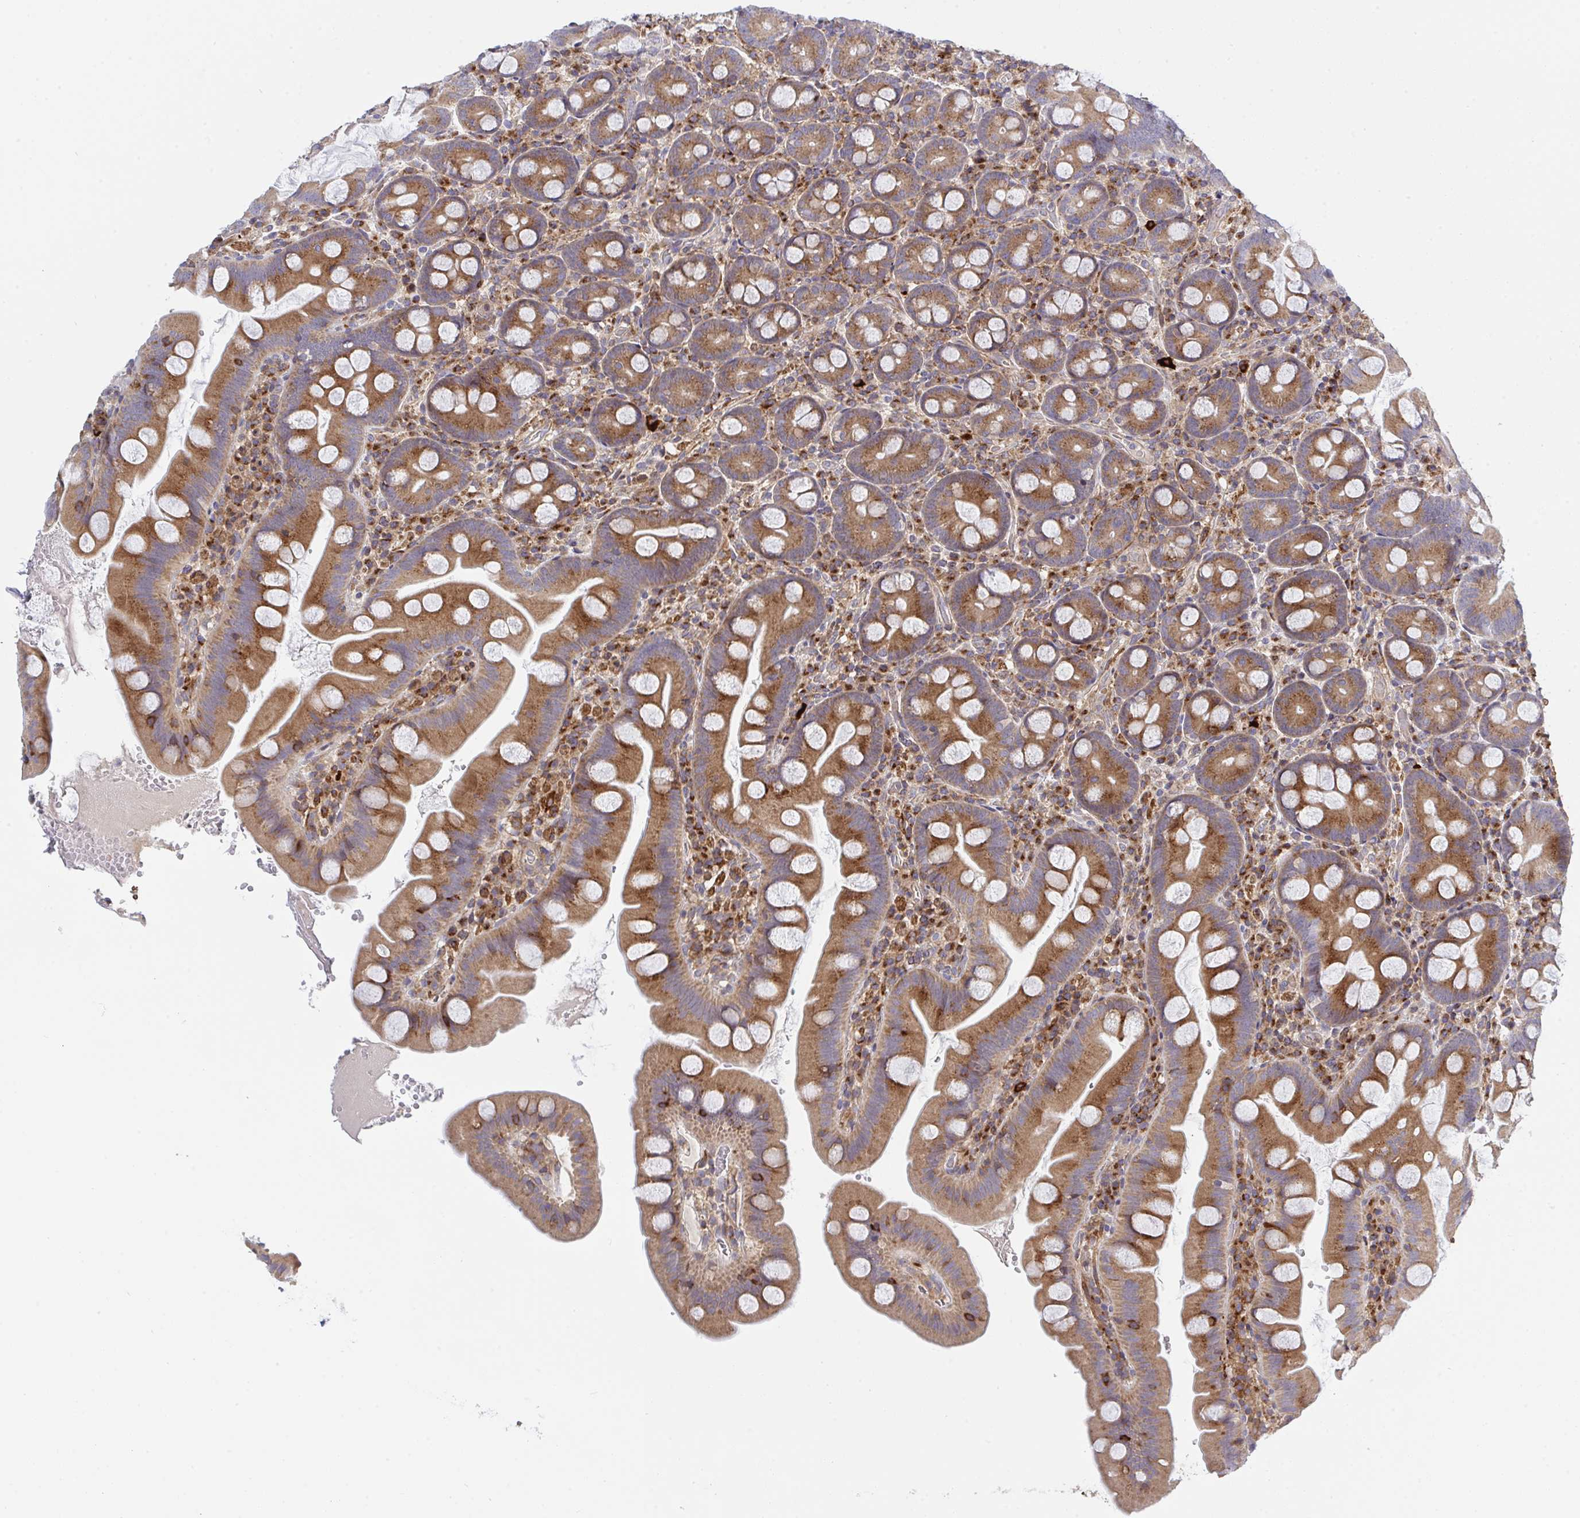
{"staining": {"intensity": "moderate", "quantity": ">75%", "location": "cytoplasmic/membranous"}, "tissue": "small intestine", "cell_type": "Glandular cells", "image_type": "normal", "snomed": [{"axis": "morphology", "description": "Normal tissue, NOS"}, {"axis": "topography", "description": "Small intestine"}], "caption": "High-magnification brightfield microscopy of unremarkable small intestine stained with DAB (3,3'-diaminobenzidine) (brown) and counterstained with hematoxylin (blue). glandular cells exhibit moderate cytoplasmic/membranous staining is seen in approximately>75% of cells.", "gene": "FRMD3", "patient": {"sex": "female", "age": 68}}